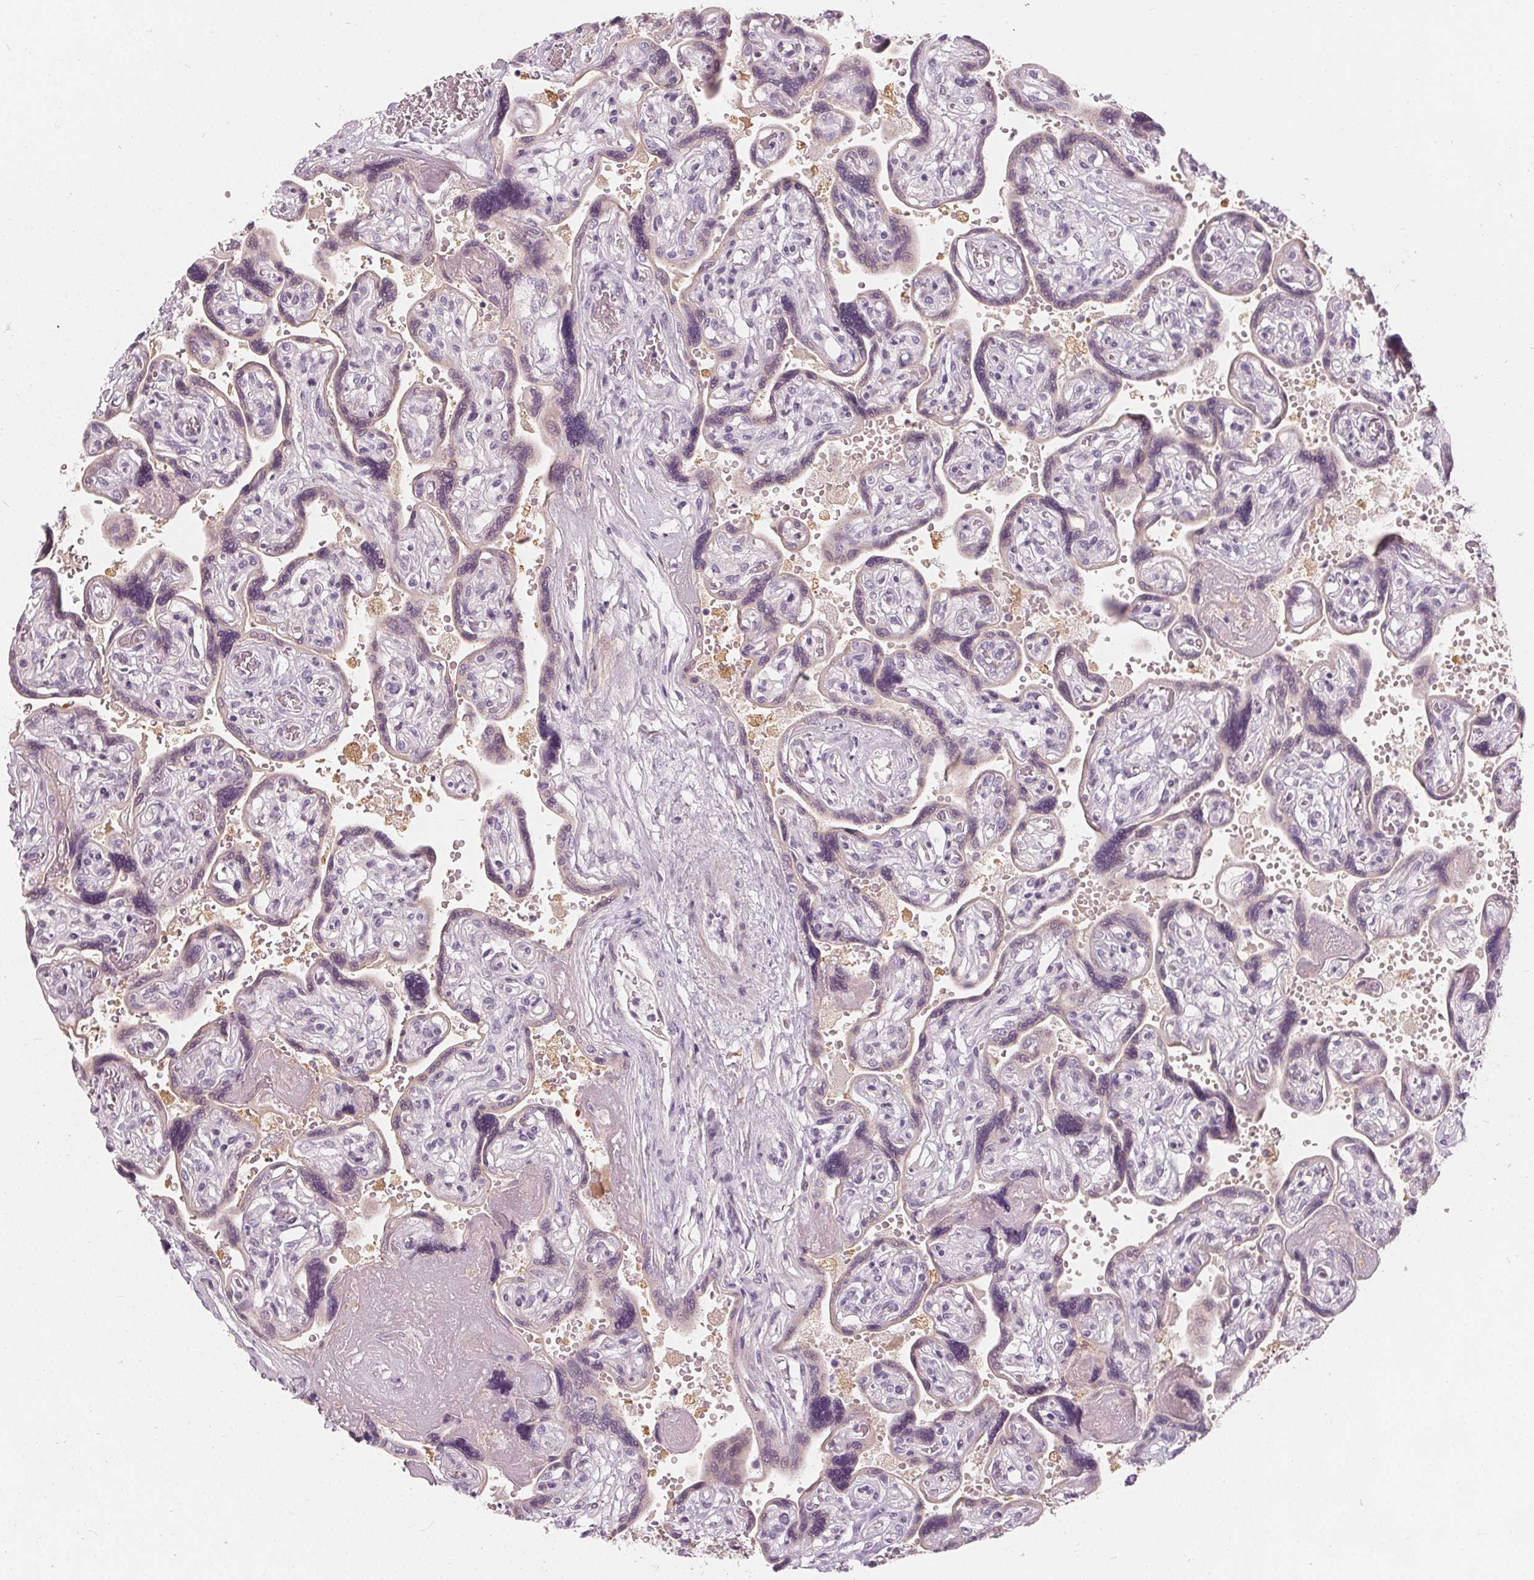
{"staining": {"intensity": "negative", "quantity": "none", "location": "none"}, "tissue": "placenta", "cell_type": "Decidual cells", "image_type": "normal", "snomed": [{"axis": "morphology", "description": "Normal tissue, NOS"}, {"axis": "topography", "description": "Placenta"}], "caption": "This is an immunohistochemistry (IHC) image of benign human placenta. There is no positivity in decidual cells.", "gene": "HOPX", "patient": {"sex": "female", "age": 32}}